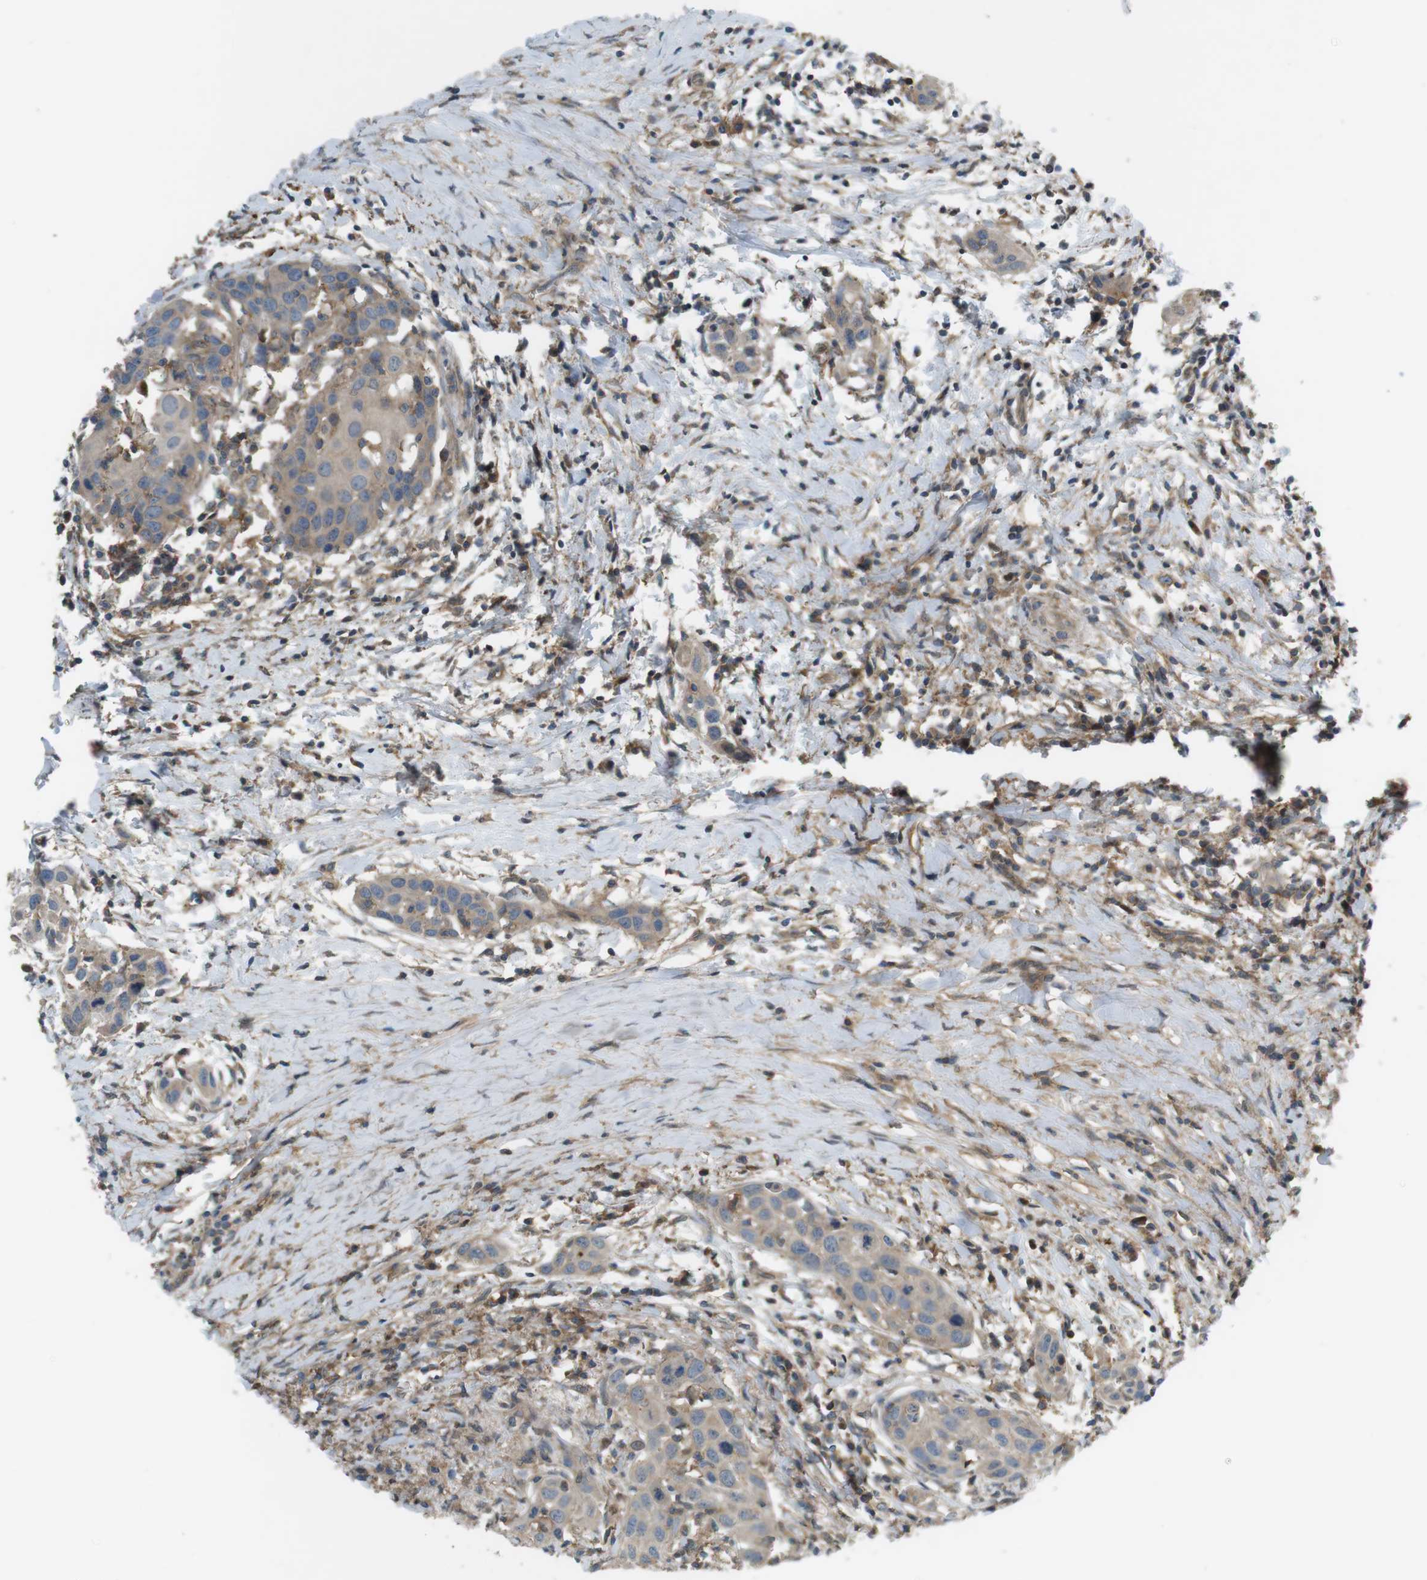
{"staining": {"intensity": "weak", "quantity": ">75%", "location": "cytoplasmic/membranous"}, "tissue": "head and neck cancer", "cell_type": "Tumor cells", "image_type": "cancer", "snomed": [{"axis": "morphology", "description": "Squamous cell carcinoma, NOS"}, {"axis": "topography", "description": "Oral tissue"}, {"axis": "topography", "description": "Head-Neck"}], "caption": "The histopathology image shows staining of head and neck cancer, revealing weak cytoplasmic/membranous protein staining (brown color) within tumor cells.", "gene": "DDAH2", "patient": {"sex": "female", "age": 50}}